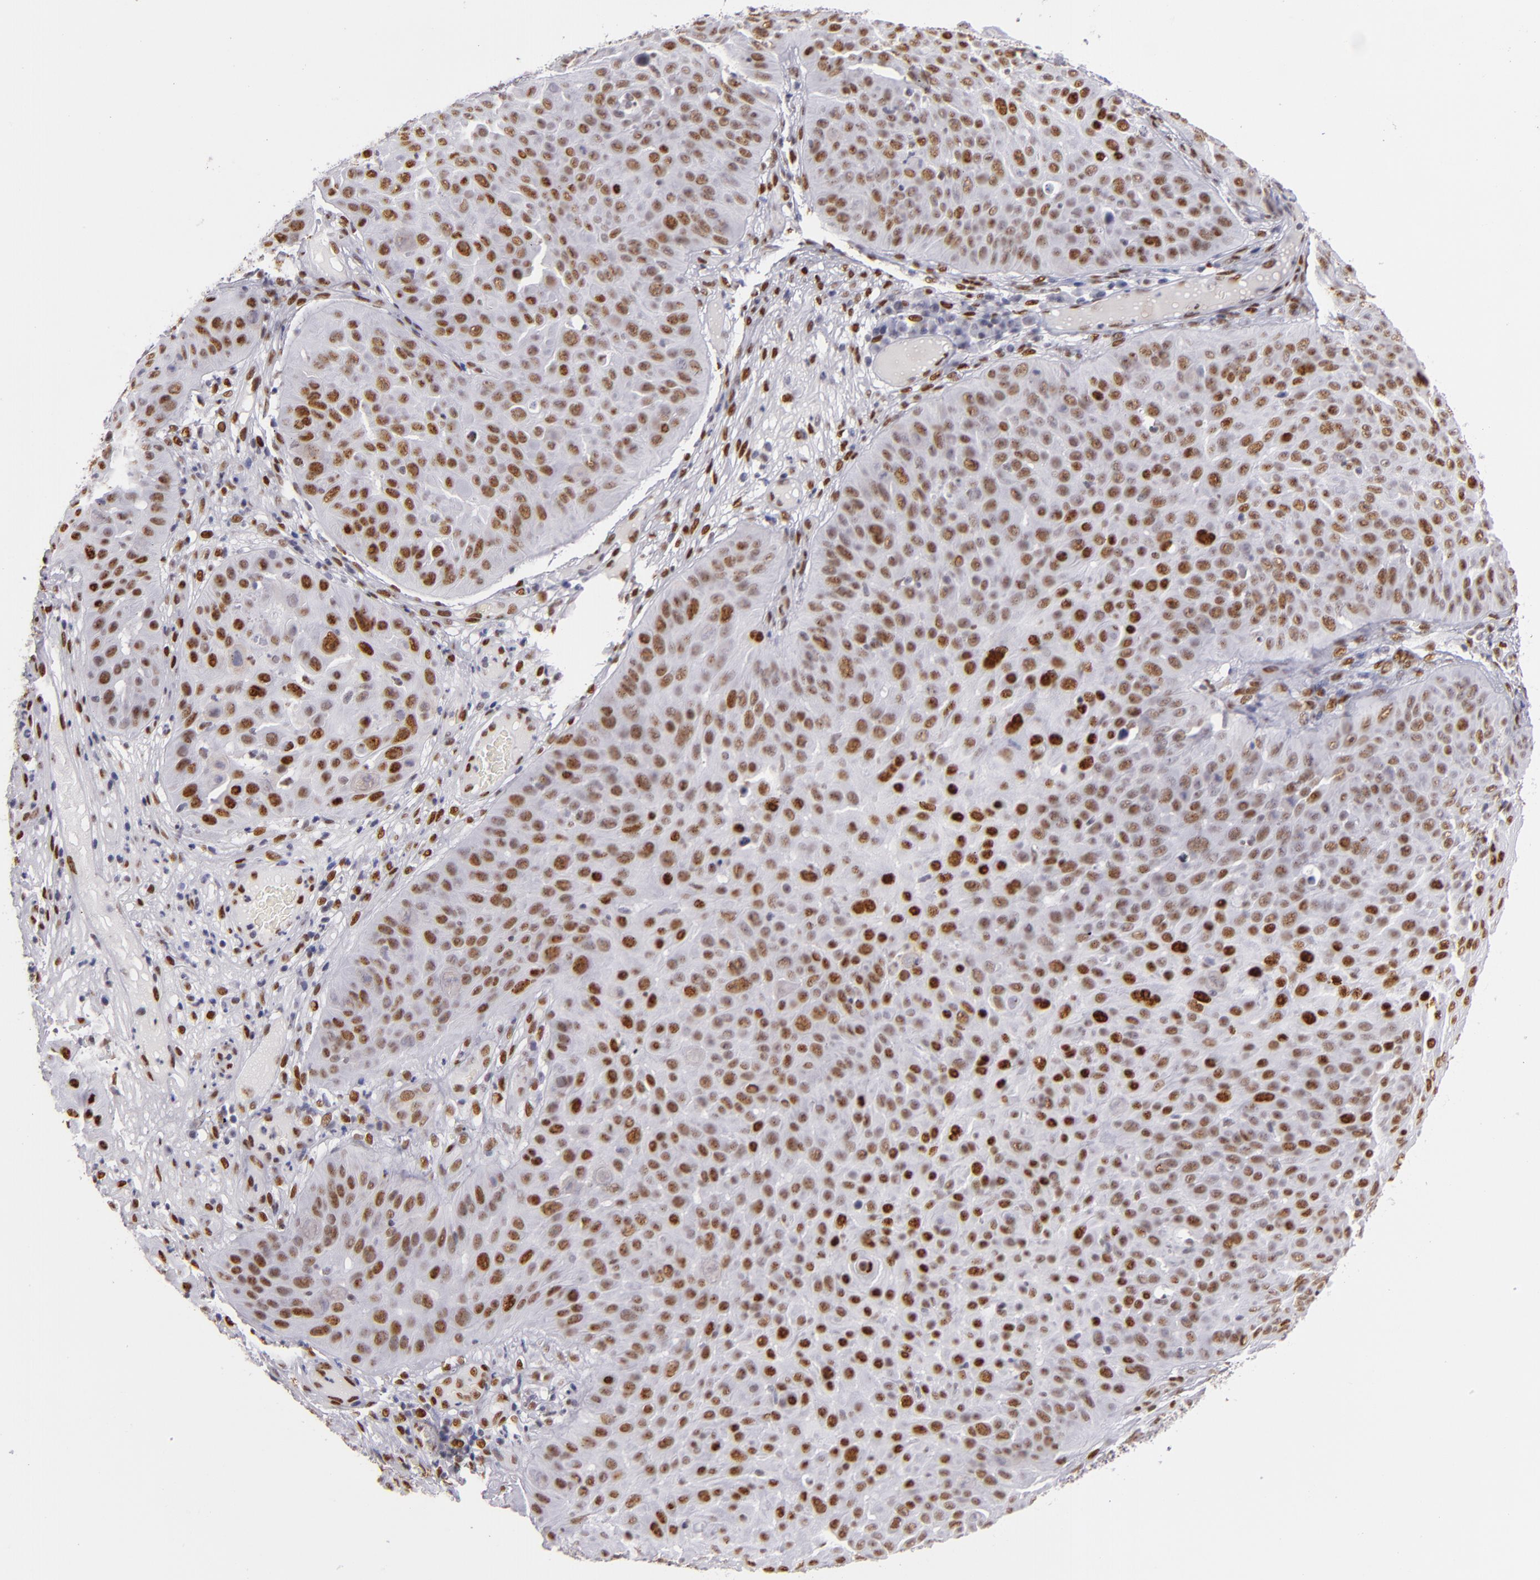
{"staining": {"intensity": "strong", "quantity": ">75%", "location": "nuclear"}, "tissue": "skin cancer", "cell_type": "Tumor cells", "image_type": "cancer", "snomed": [{"axis": "morphology", "description": "Squamous cell carcinoma, NOS"}, {"axis": "topography", "description": "Skin"}], "caption": "Skin cancer stained for a protein exhibits strong nuclear positivity in tumor cells.", "gene": "TOP3A", "patient": {"sex": "male", "age": 82}}